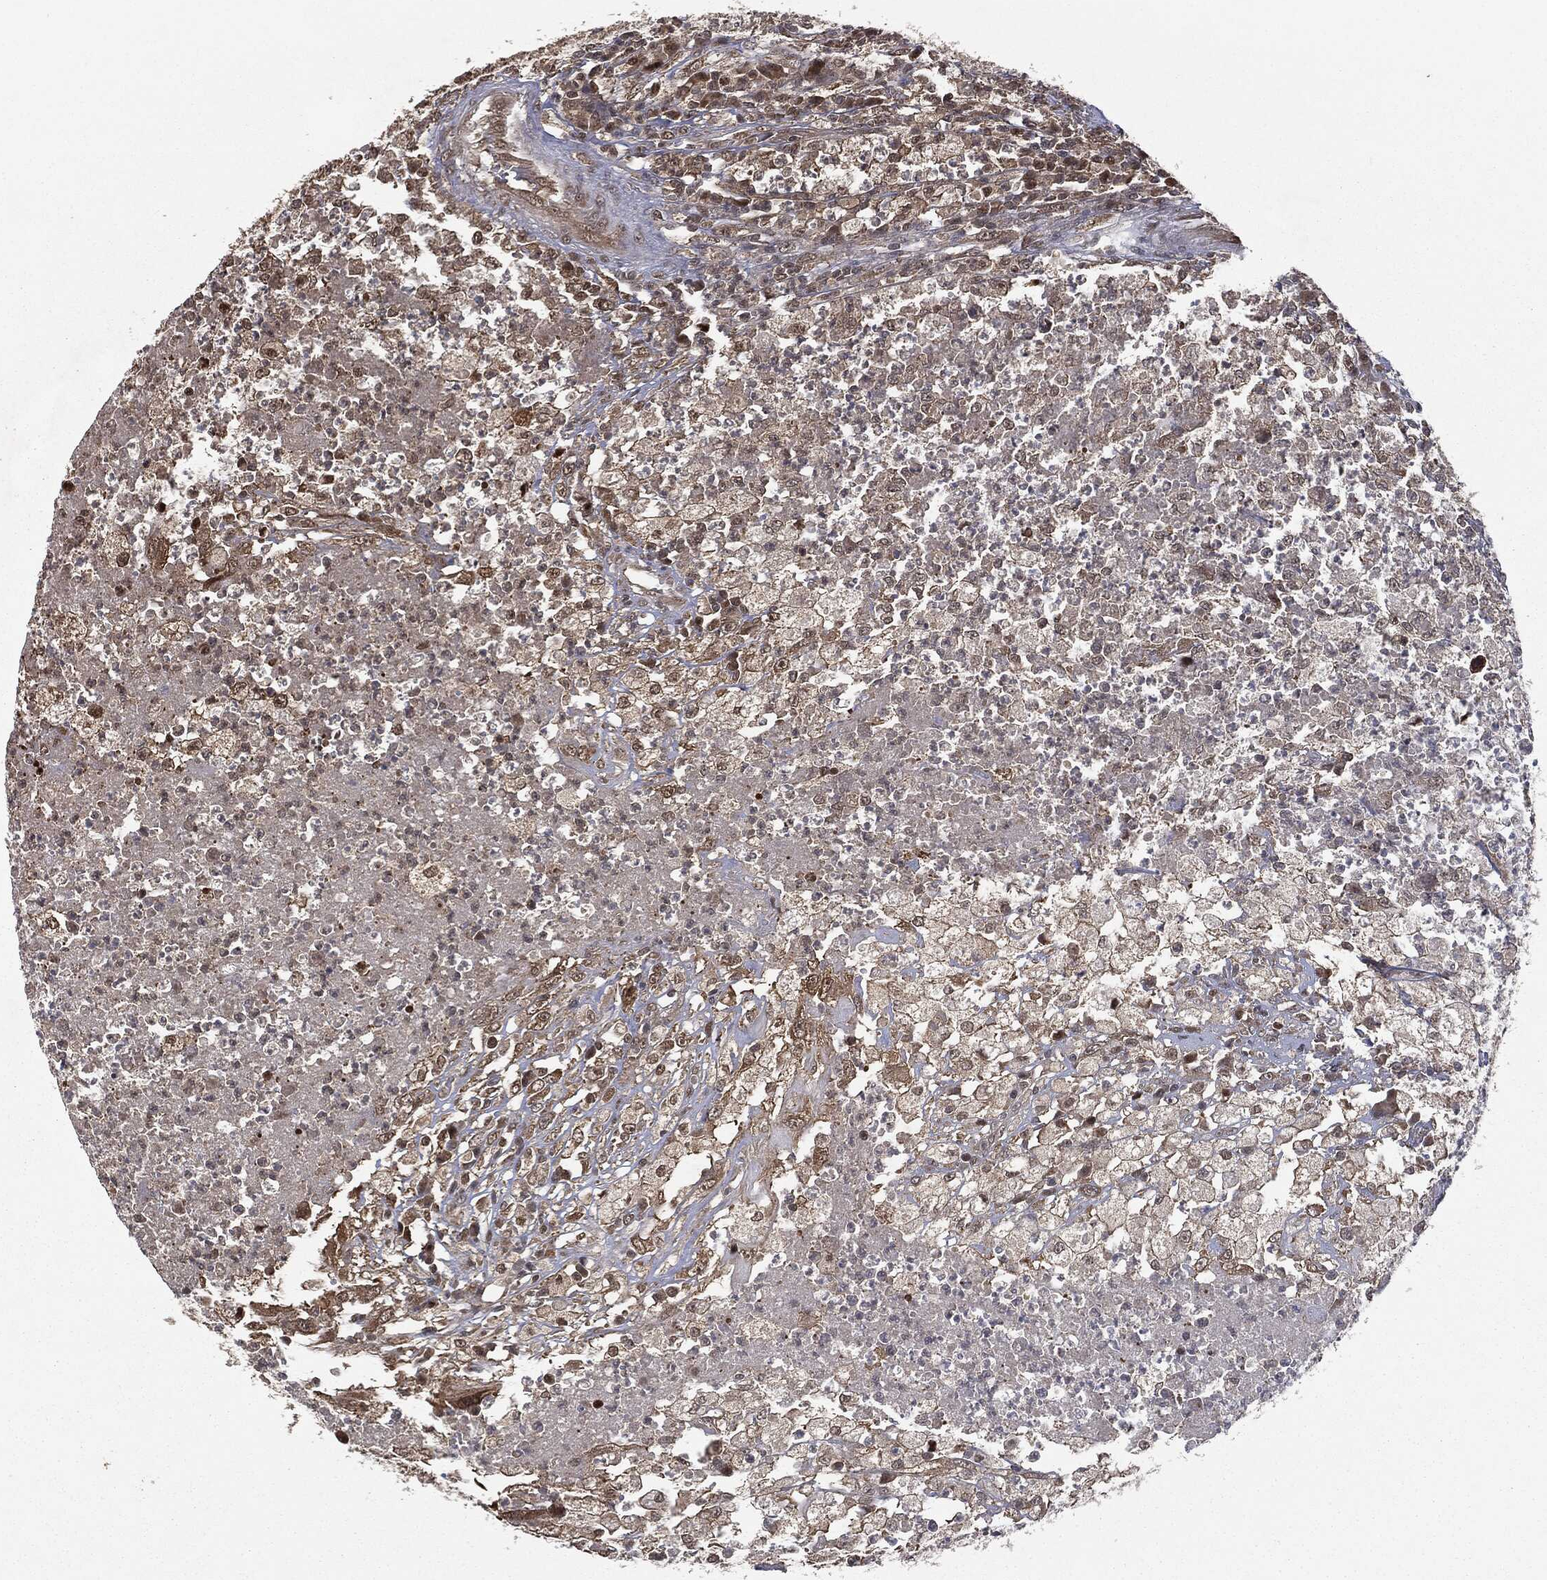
{"staining": {"intensity": "moderate", "quantity": "<25%", "location": "cytoplasmic/membranous,nuclear"}, "tissue": "testis cancer", "cell_type": "Tumor cells", "image_type": "cancer", "snomed": [{"axis": "morphology", "description": "Necrosis, NOS"}, {"axis": "morphology", "description": "Carcinoma, Embryonal, NOS"}, {"axis": "topography", "description": "Testis"}], "caption": "High-magnification brightfield microscopy of testis embryonal carcinoma stained with DAB (3,3'-diaminobenzidine) (brown) and counterstained with hematoxylin (blue). tumor cells exhibit moderate cytoplasmic/membranous and nuclear positivity is identified in approximately<25% of cells.", "gene": "ZNHIT6", "patient": {"sex": "male", "age": 19}}